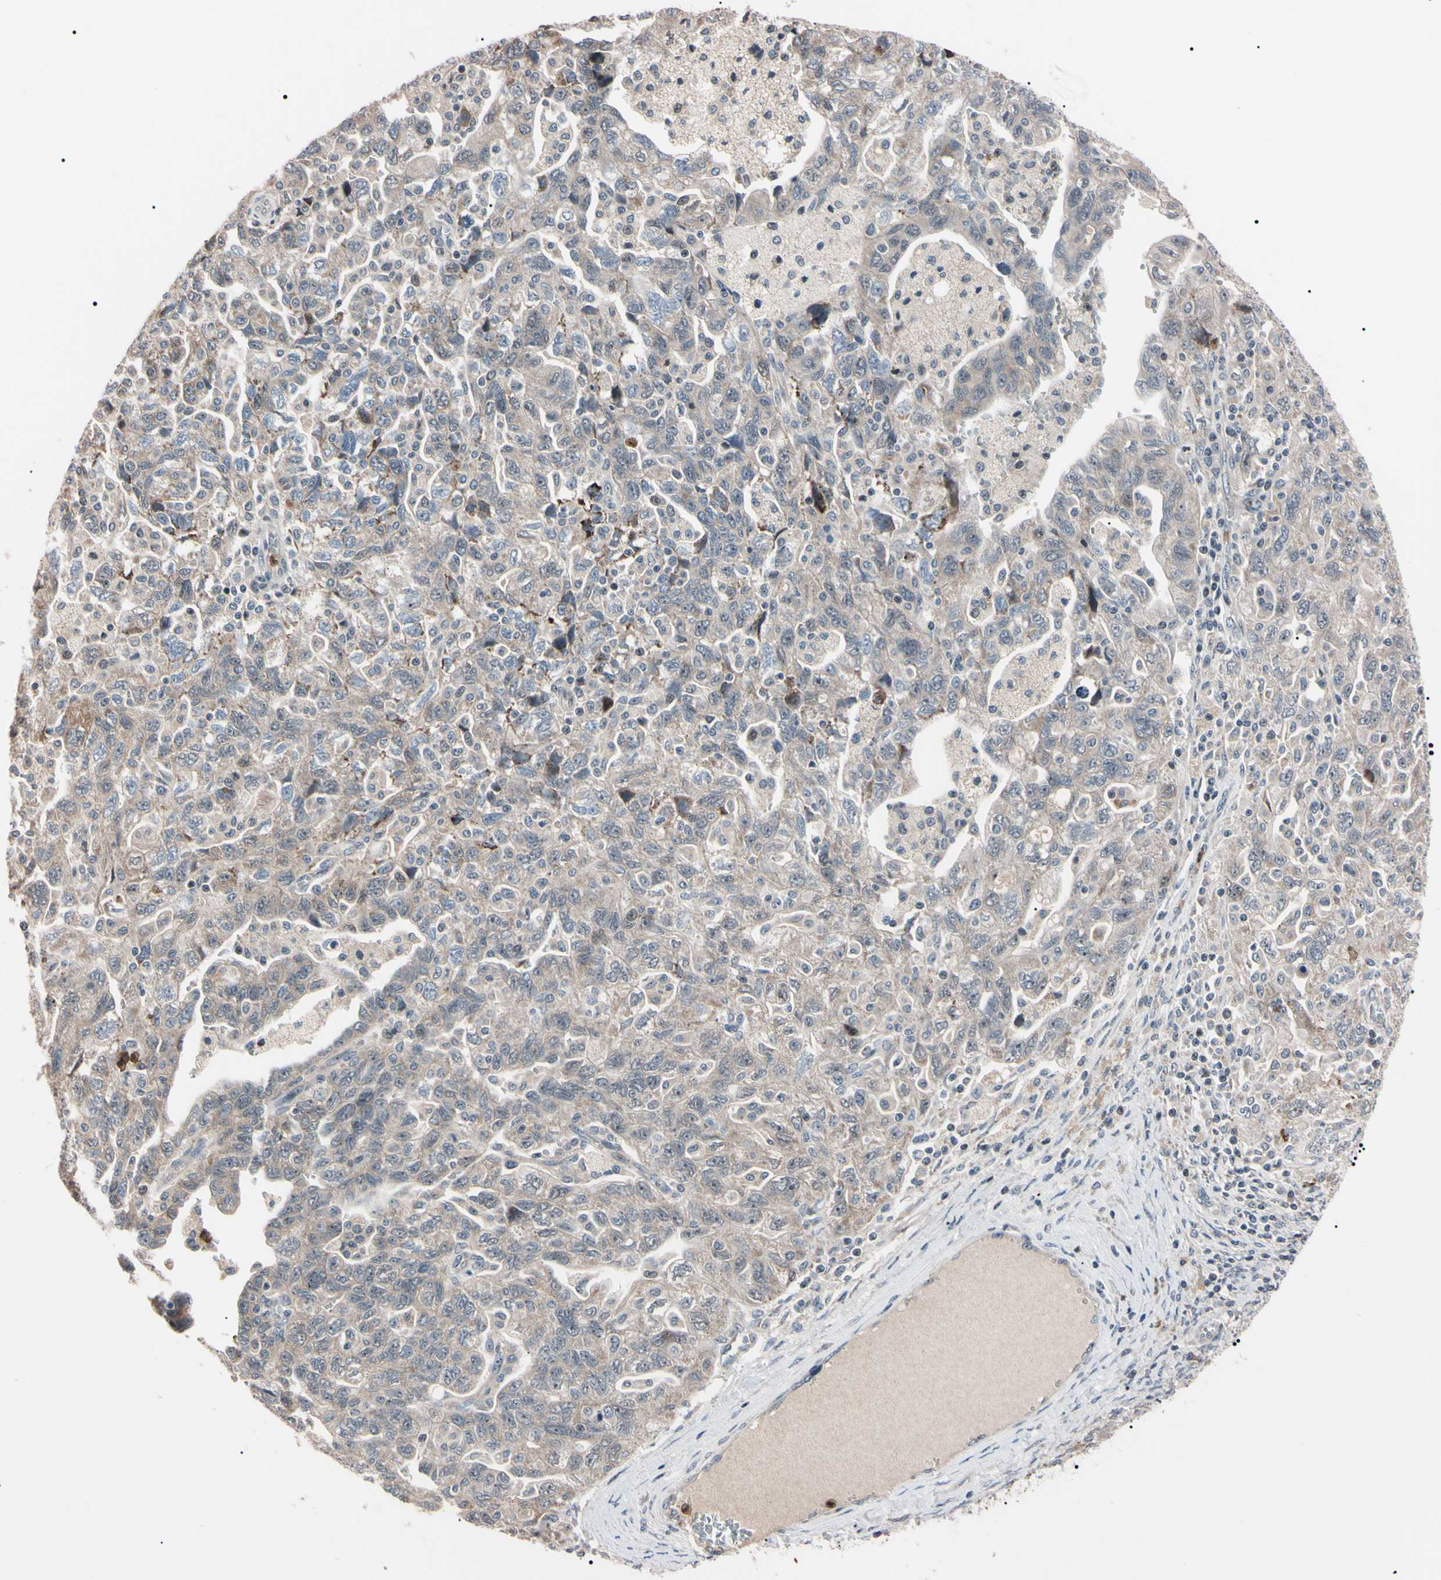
{"staining": {"intensity": "weak", "quantity": ">75%", "location": "cytoplasmic/membranous"}, "tissue": "ovarian cancer", "cell_type": "Tumor cells", "image_type": "cancer", "snomed": [{"axis": "morphology", "description": "Carcinoma, NOS"}, {"axis": "morphology", "description": "Cystadenocarcinoma, serous, NOS"}, {"axis": "topography", "description": "Ovary"}], "caption": "Human ovarian cancer (serous cystadenocarcinoma) stained with a brown dye reveals weak cytoplasmic/membranous positive expression in about >75% of tumor cells.", "gene": "TRAF5", "patient": {"sex": "female", "age": 69}}